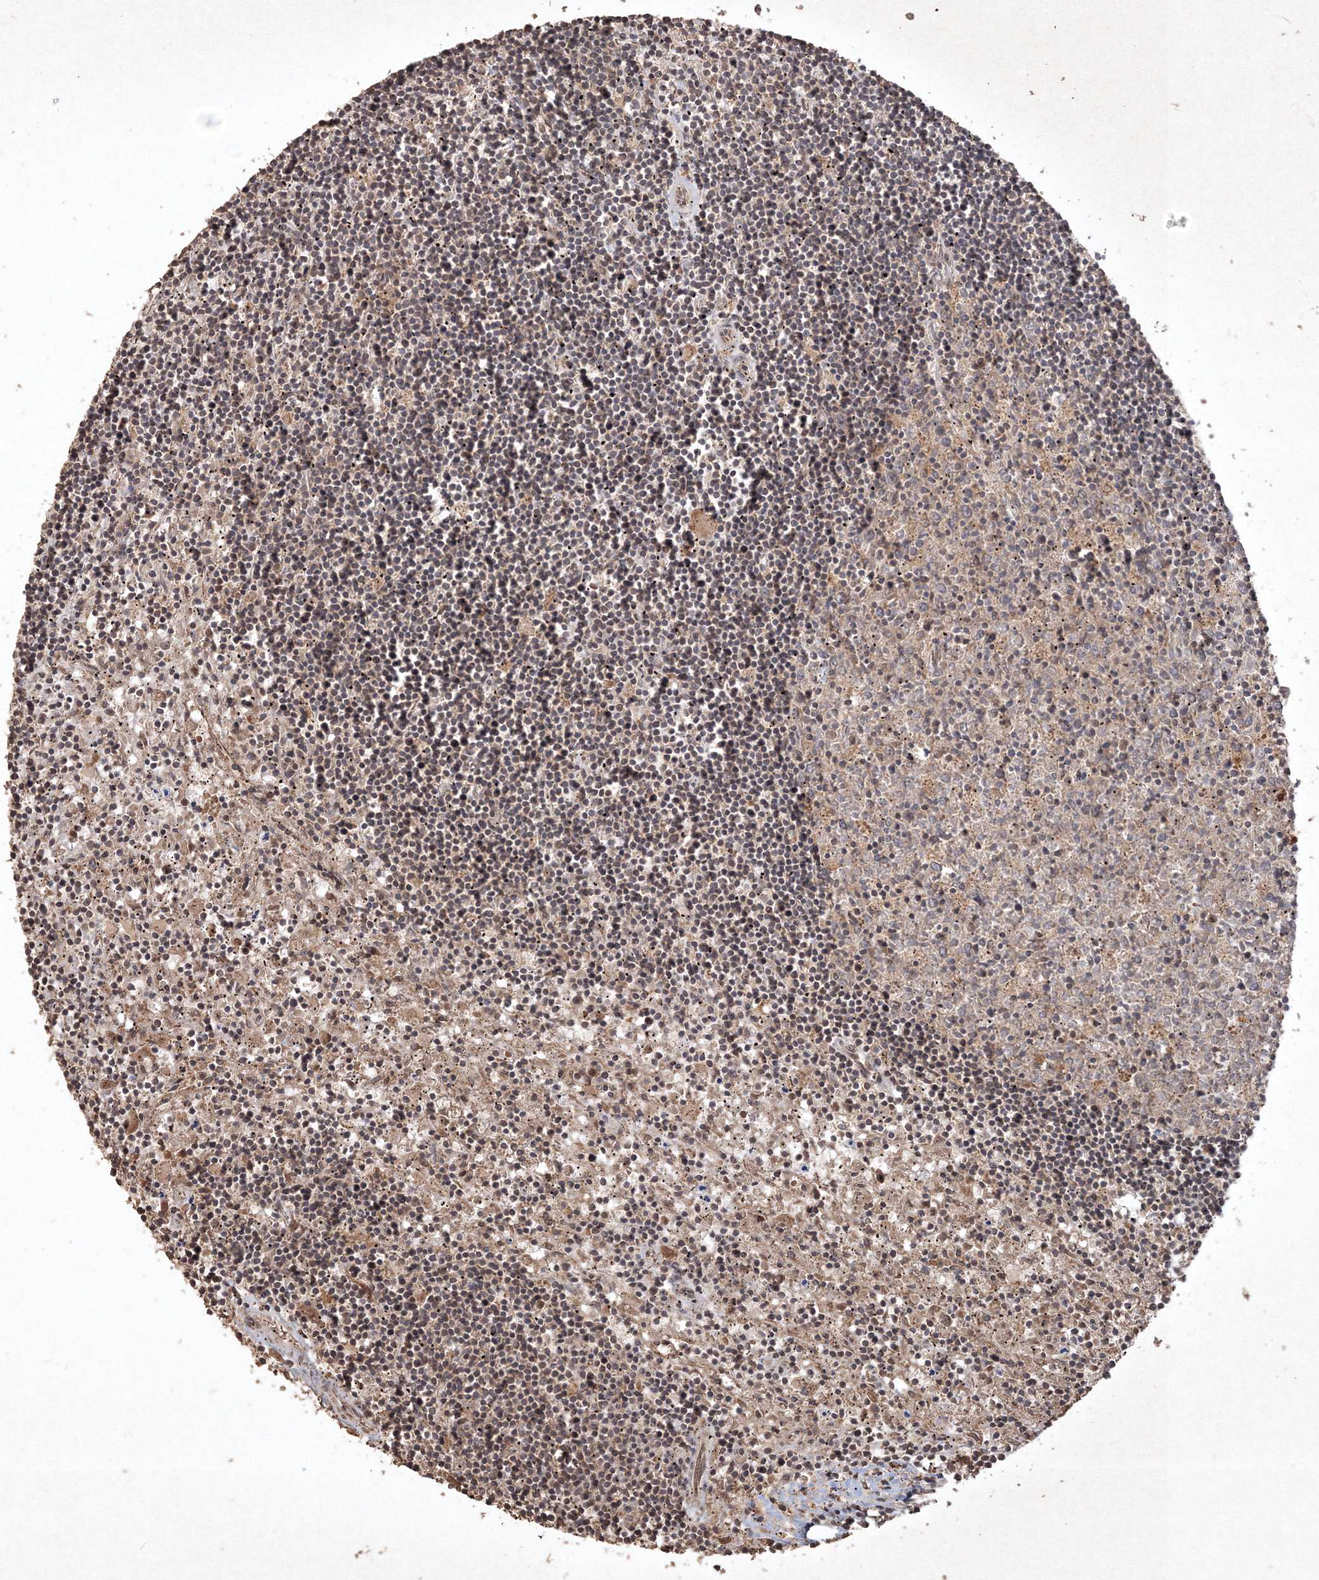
{"staining": {"intensity": "negative", "quantity": "none", "location": "none"}, "tissue": "lymphoma", "cell_type": "Tumor cells", "image_type": "cancer", "snomed": [{"axis": "morphology", "description": "Malignant lymphoma, non-Hodgkin's type, Low grade"}, {"axis": "topography", "description": "Spleen"}], "caption": "The micrograph exhibits no significant positivity in tumor cells of lymphoma.", "gene": "PELI3", "patient": {"sex": "male", "age": 76}}